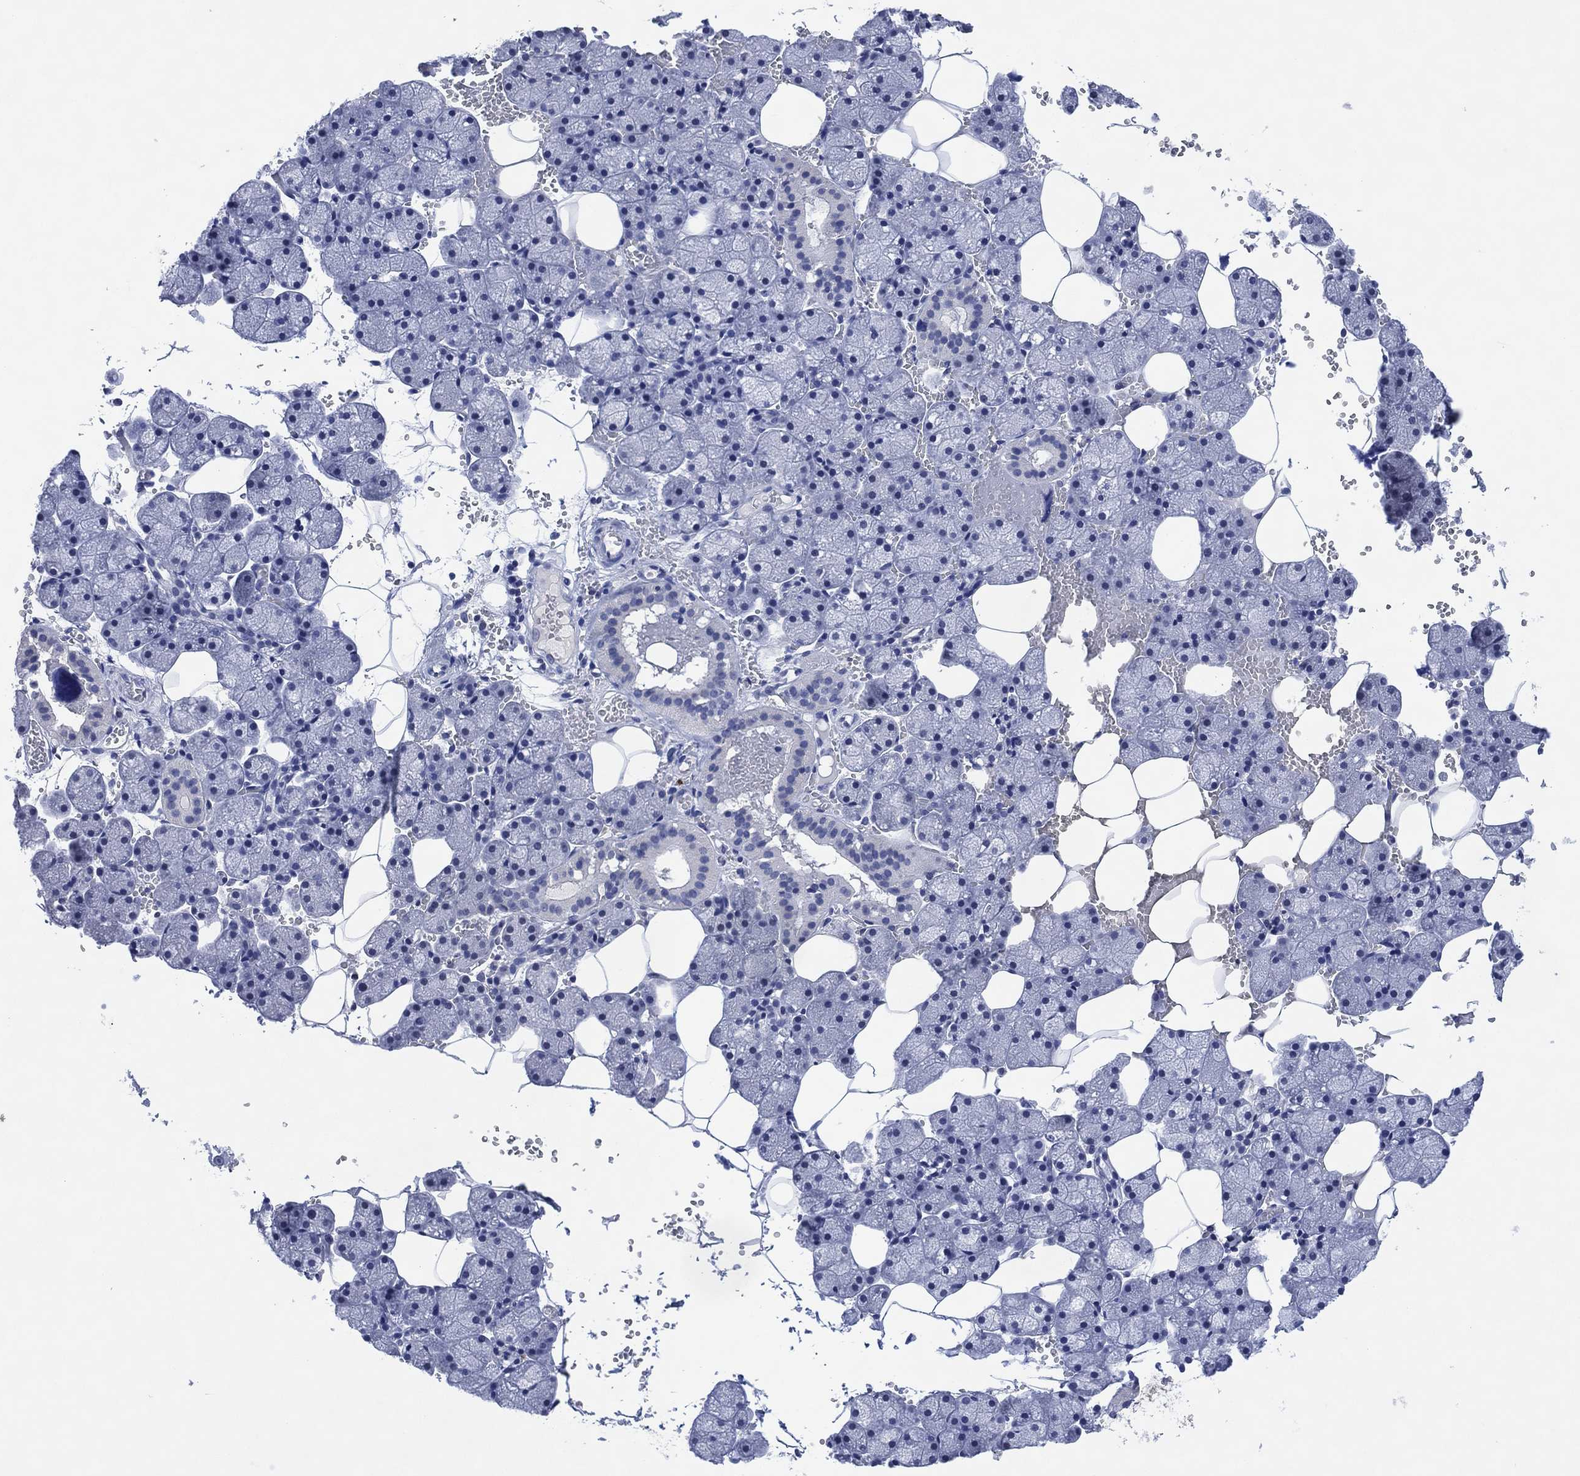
{"staining": {"intensity": "negative", "quantity": "none", "location": "none"}, "tissue": "salivary gland", "cell_type": "Glandular cells", "image_type": "normal", "snomed": [{"axis": "morphology", "description": "Normal tissue, NOS"}, {"axis": "topography", "description": "Salivary gland"}], "caption": "This is a photomicrograph of IHC staining of normal salivary gland, which shows no expression in glandular cells.", "gene": "USP26", "patient": {"sex": "male", "age": 38}}